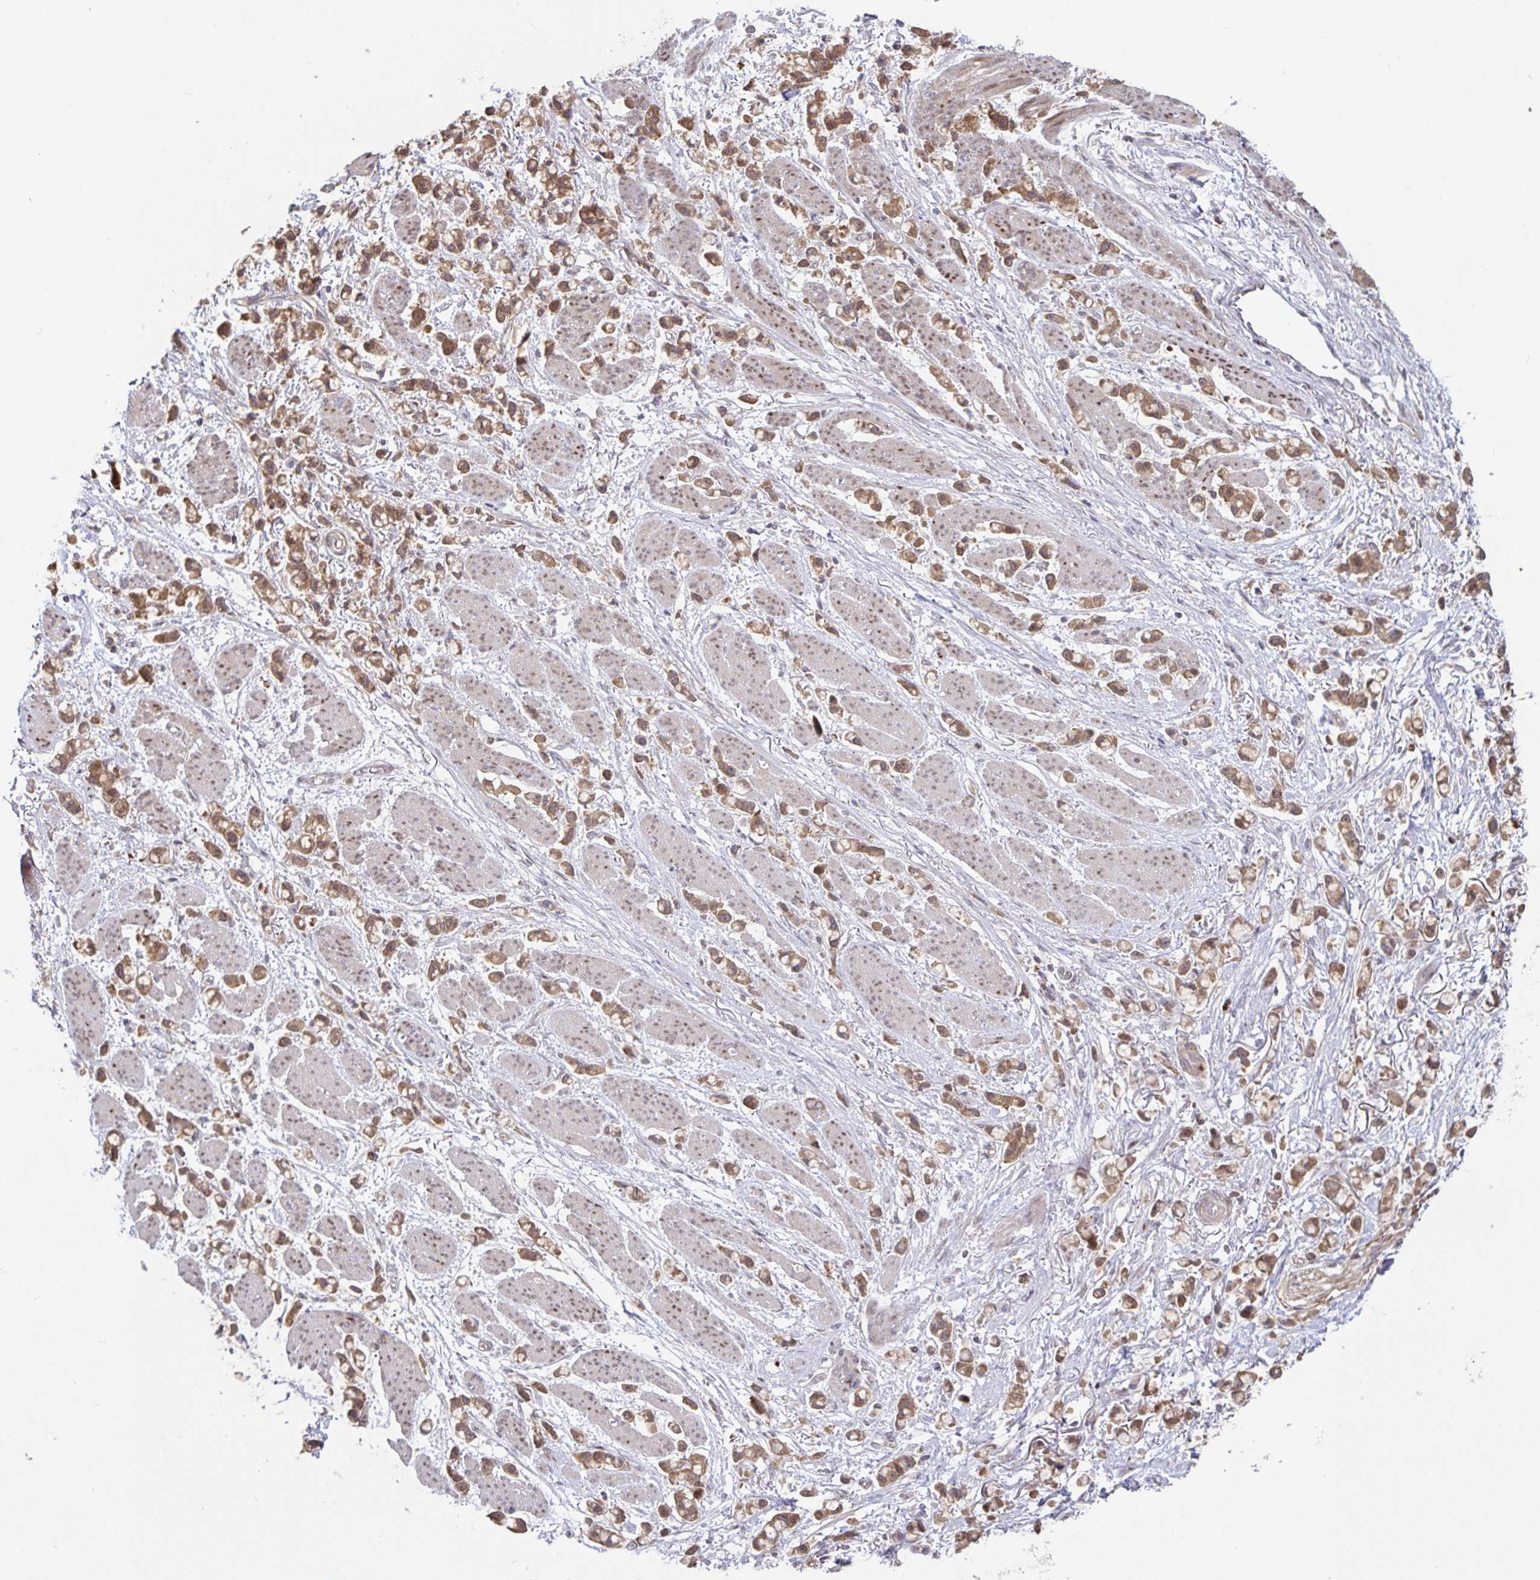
{"staining": {"intensity": "moderate", "quantity": ">75%", "location": "cytoplasmic/membranous"}, "tissue": "stomach cancer", "cell_type": "Tumor cells", "image_type": "cancer", "snomed": [{"axis": "morphology", "description": "Adenocarcinoma, NOS"}, {"axis": "topography", "description": "Stomach"}], "caption": "DAB immunohistochemical staining of stomach adenocarcinoma shows moderate cytoplasmic/membranous protein expression in about >75% of tumor cells. The staining is performed using DAB (3,3'-diaminobenzidine) brown chromogen to label protein expression. The nuclei are counter-stained blue using hematoxylin.", "gene": "AACS", "patient": {"sex": "female", "age": 81}}